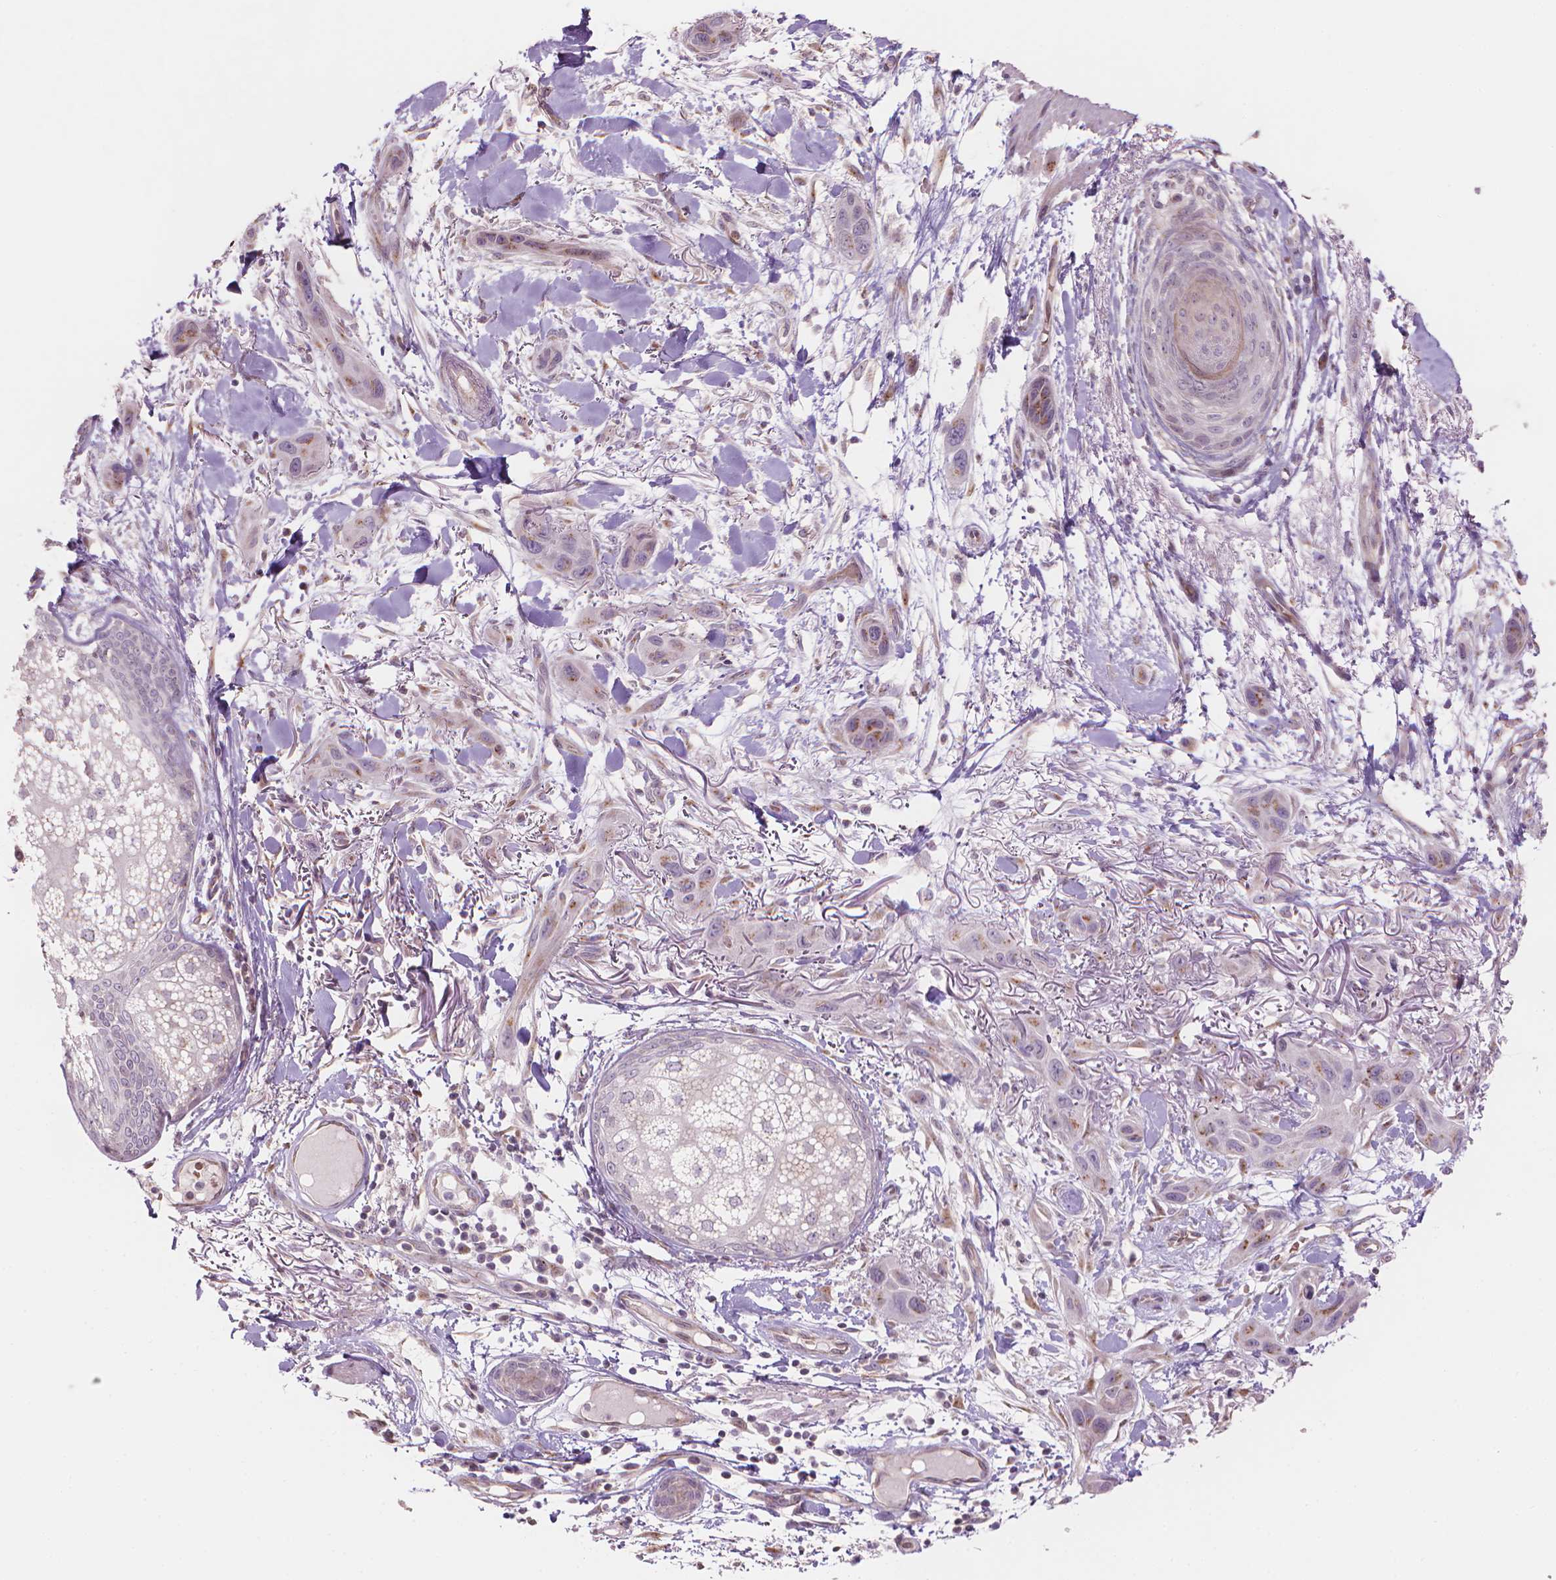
{"staining": {"intensity": "negative", "quantity": "none", "location": "none"}, "tissue": "skin cancer", "cell_type": "Tumor cells", "image_type": "cancer", "snomed": [{"axis": "morphology", "description": "Squamous cell carcinoma, NOS"}, {"axis": "topography", "description": "Skin"}], "caption": "Immunohistochemistry image of neoplastic tissue: human skin cancer (squamous cell carcinoma) stained with DAB (3,3'-diaminobenzidine) exhibits no significant protein staining in tumor cells.", "gene": "IFFO1", "patient": {"sex": "male", "age": 79}}